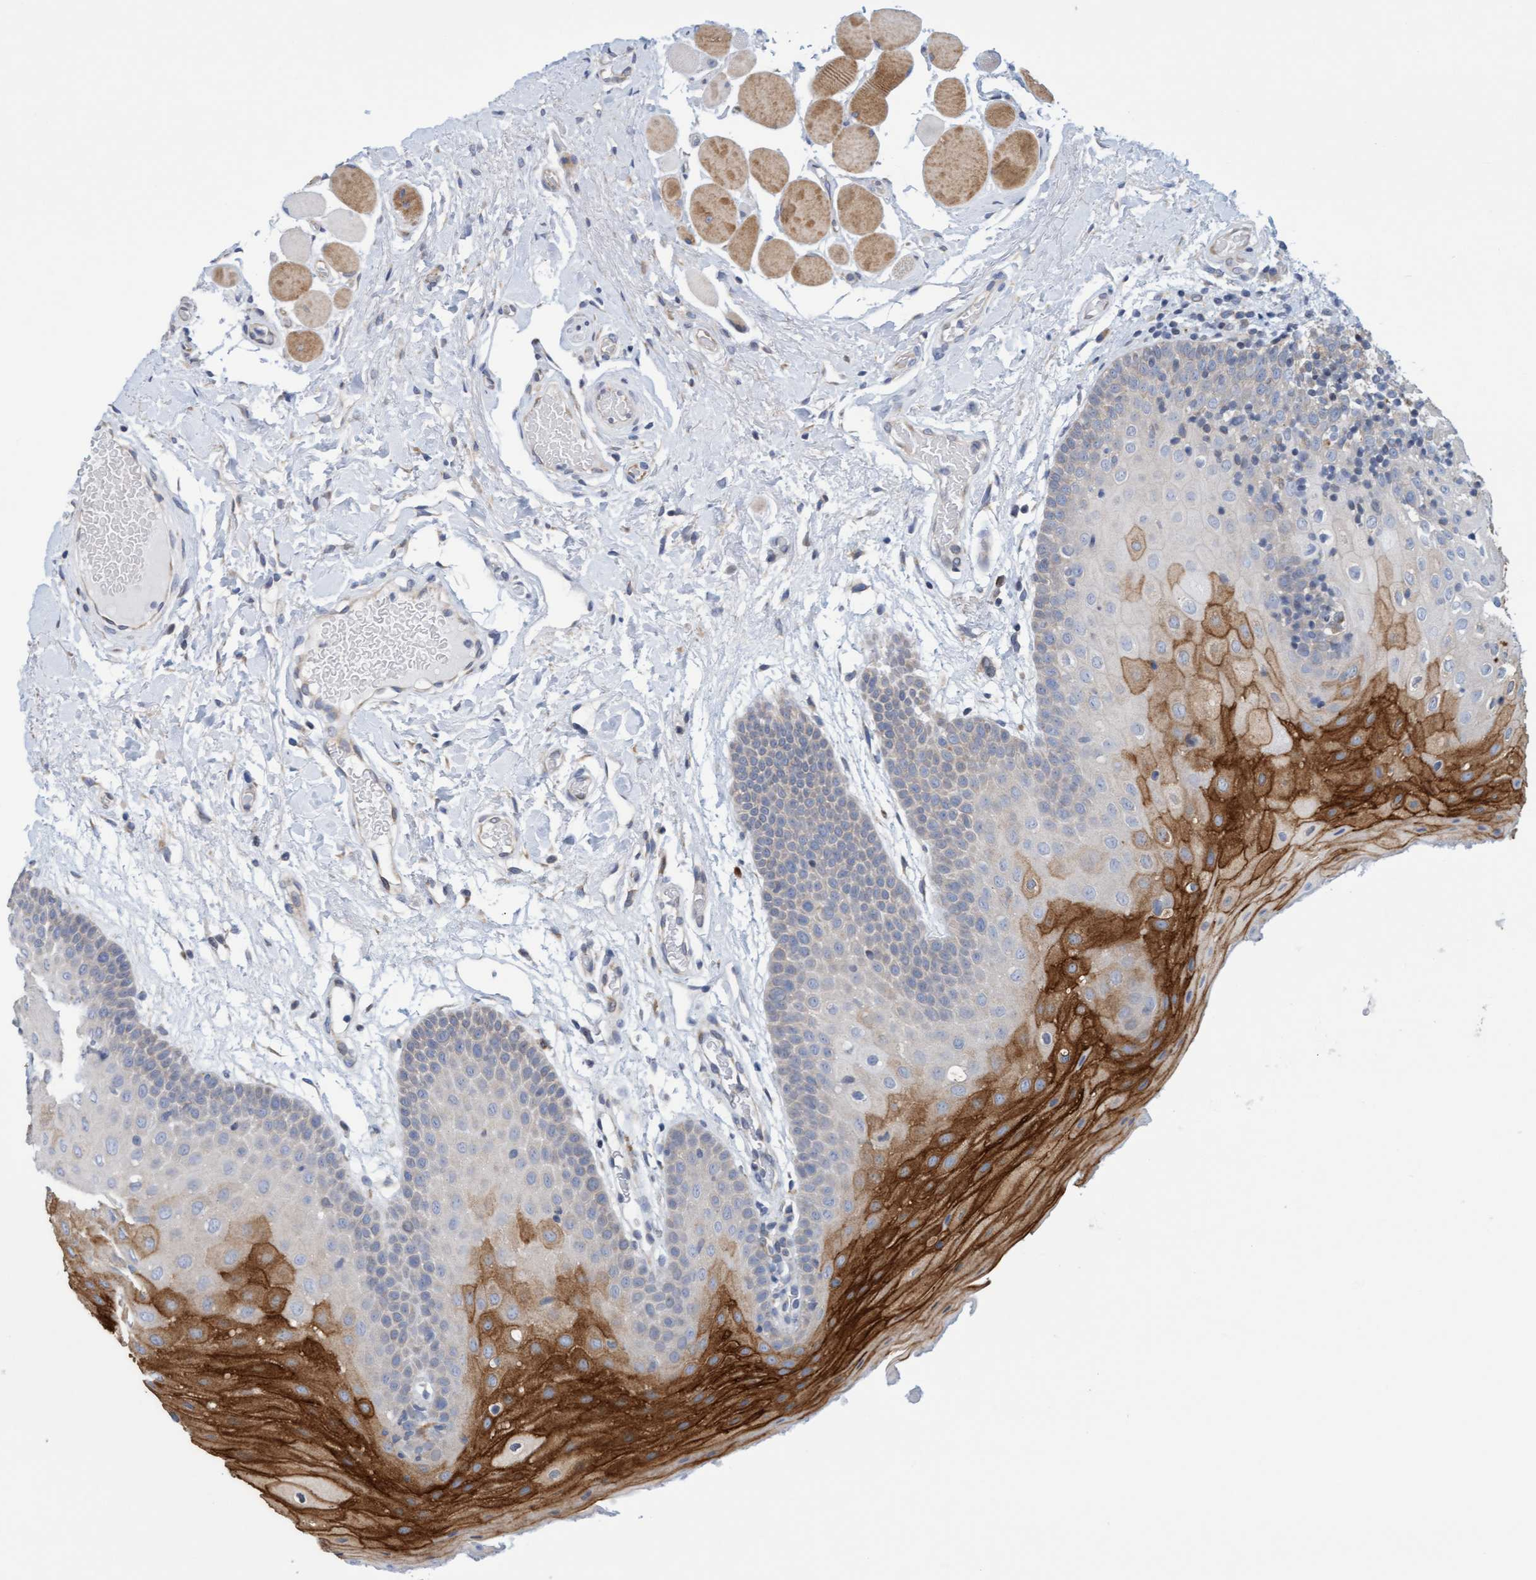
{"staining": {"intensity": "strong", "quantity": "25%-75%", "location": "cytoplasmic/membranous"}, "tissue": "oral mucosa", "cell_type": "Squamous epithelial cells", "image_type": "normal", "snomed": [{"axis": "morphology", "description": "Normal tissue, NOS"}, {"axis": "morphology", "description": "Squamous cell carcinoma, NOS"}, {"axis": "topography", "description": "Oral tissue"}, {"axis": "topography", "description": "Head-Neck"}], "caption": "Oral mucosa stained with IHC shows strong cytoplasmic/membranous staining in about 25%-75% of squamous epithelial cells. (DAB = brown stain, brightfield microscopy at high magnification).", "gene": "SLC28A3", "patient": {"sex": "male", "age": 71}}